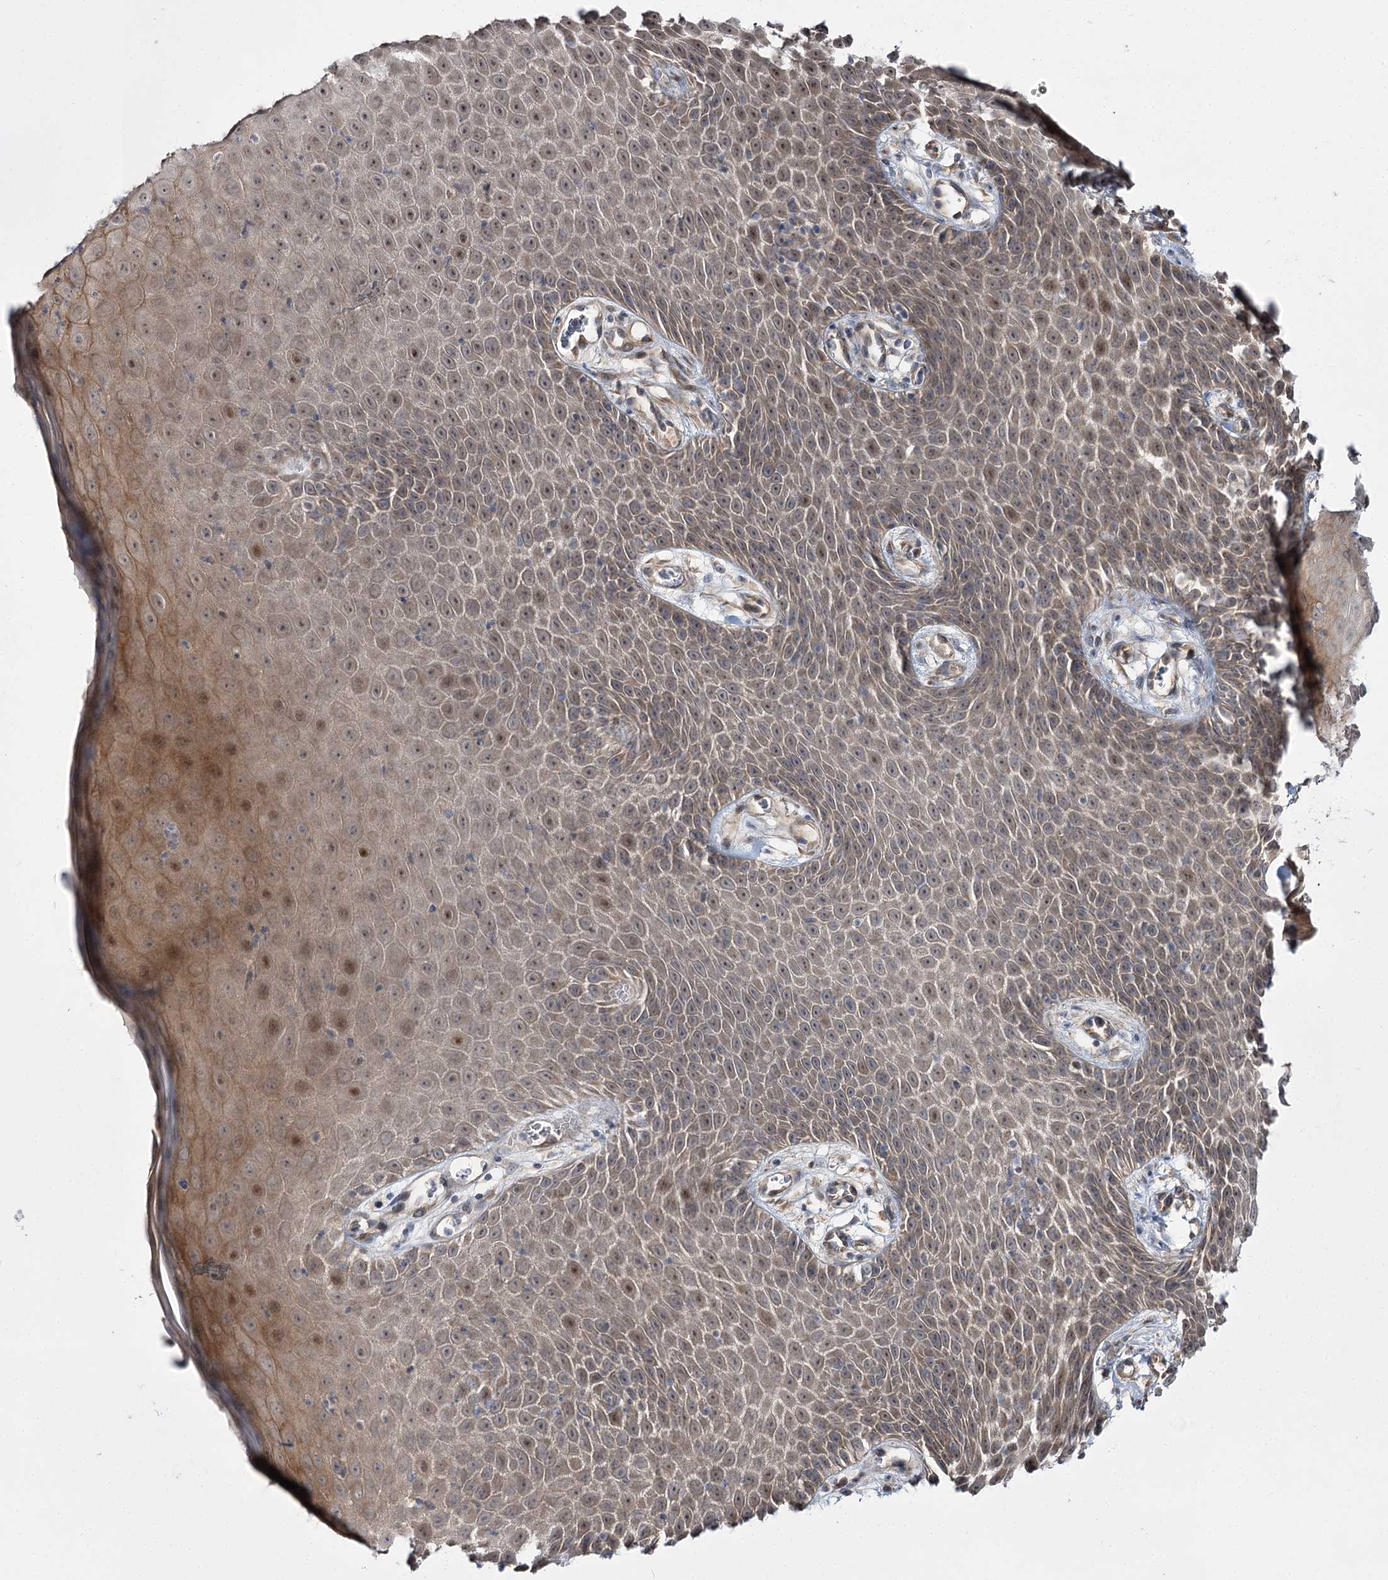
{"staining": {"intensity": "moderate", "quantity": ">75%", "location": "cytoplasmic/membranous,nuclear"}, "tissue": "skin", "cell_type": "Epidermal cells", "image_type": "normal", "snomed": [{"axis": "morphology", "description": "Normal tissue, NOS"}, {"axis": "topography", "description": "Vulva"}], "caption": "Epidermal cells display moderate cytoplasmic/membranous,nuclear positivity in about >75% of cells in benign skin.", "gene": "C11orf80", "patient": {"sex": "female", "age": 68}}